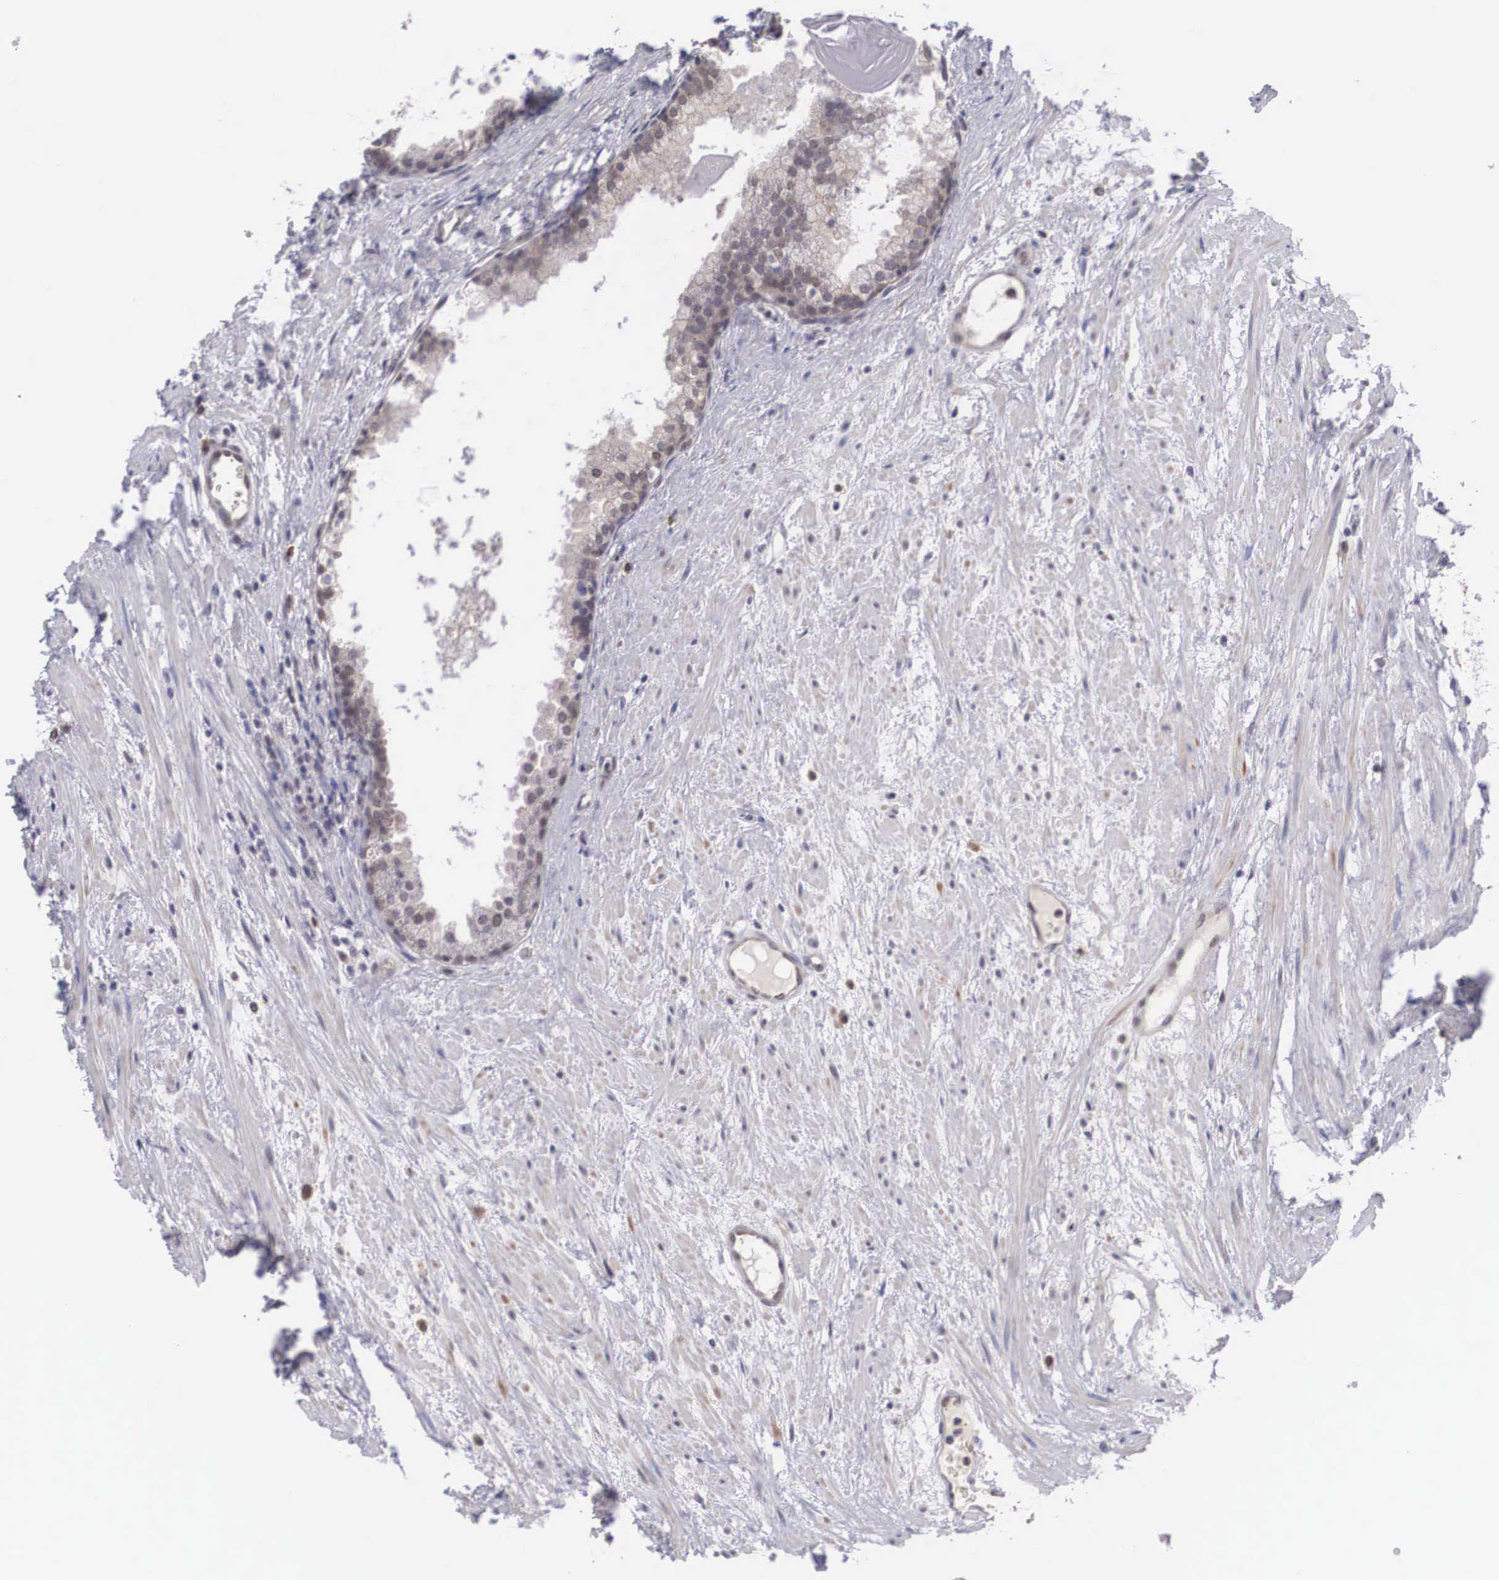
{"staining": {"intensity": "moderate", "quantity": "25%-75%", "location": "cytoplasmic/membranous,nuclear"}, "tissue": "prostate", "cell_type": "Glandular cells", "image_type": "normal", "snomed": [{"axis": "morphology", "description": "Normal tissue, NOS"}, {"axis": "topography", "description": "Prostate"}], "caption": "This image displays immunohistochemistry (IHC) staining of normal prostate, with medium moderate cytoplasmic/membranous,nuclear expression in approximately 25%-75% of glandular cells.", "gene": "NINL", "patient": {"sex": "male", "age": 65}}